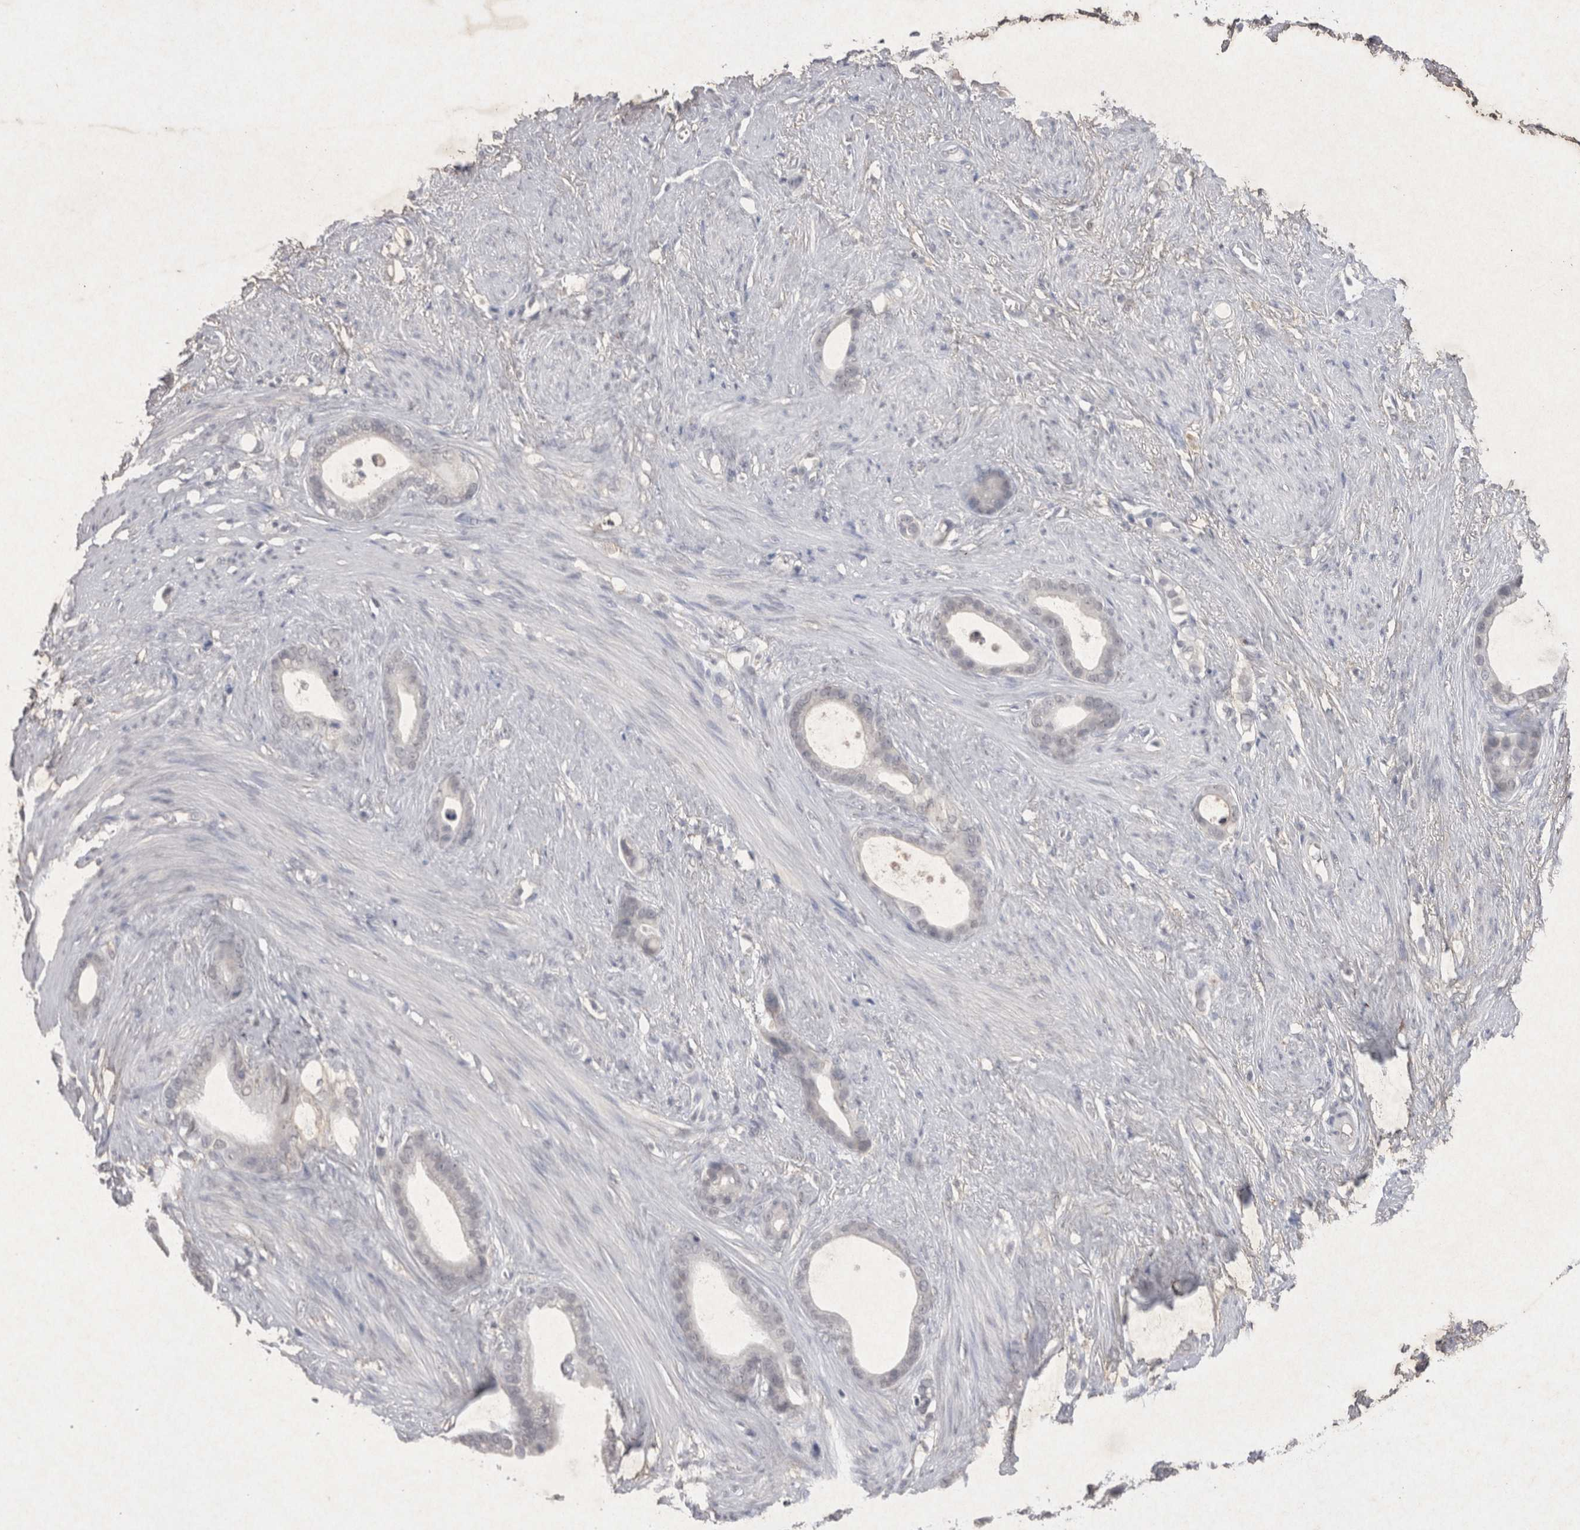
{"staining": {"intensity": "negative", "quantity": "none", "location": "none"}, "tissue": "stomach cancer", "cell_type": "Tumor cells", "image_type": "cancer", "snomed": [{"axis": "morphology", "description": "Adenocarcinoma, NOS"}, {"axis": "topography", "description": "Stomach"}], "caption": "DAB immunohistochemical staining of human stomach cancer demonstrates no significant positivity in tumor cells.", "gene": "LYVE1", "patient": {"sex": "female", "age": 75}}